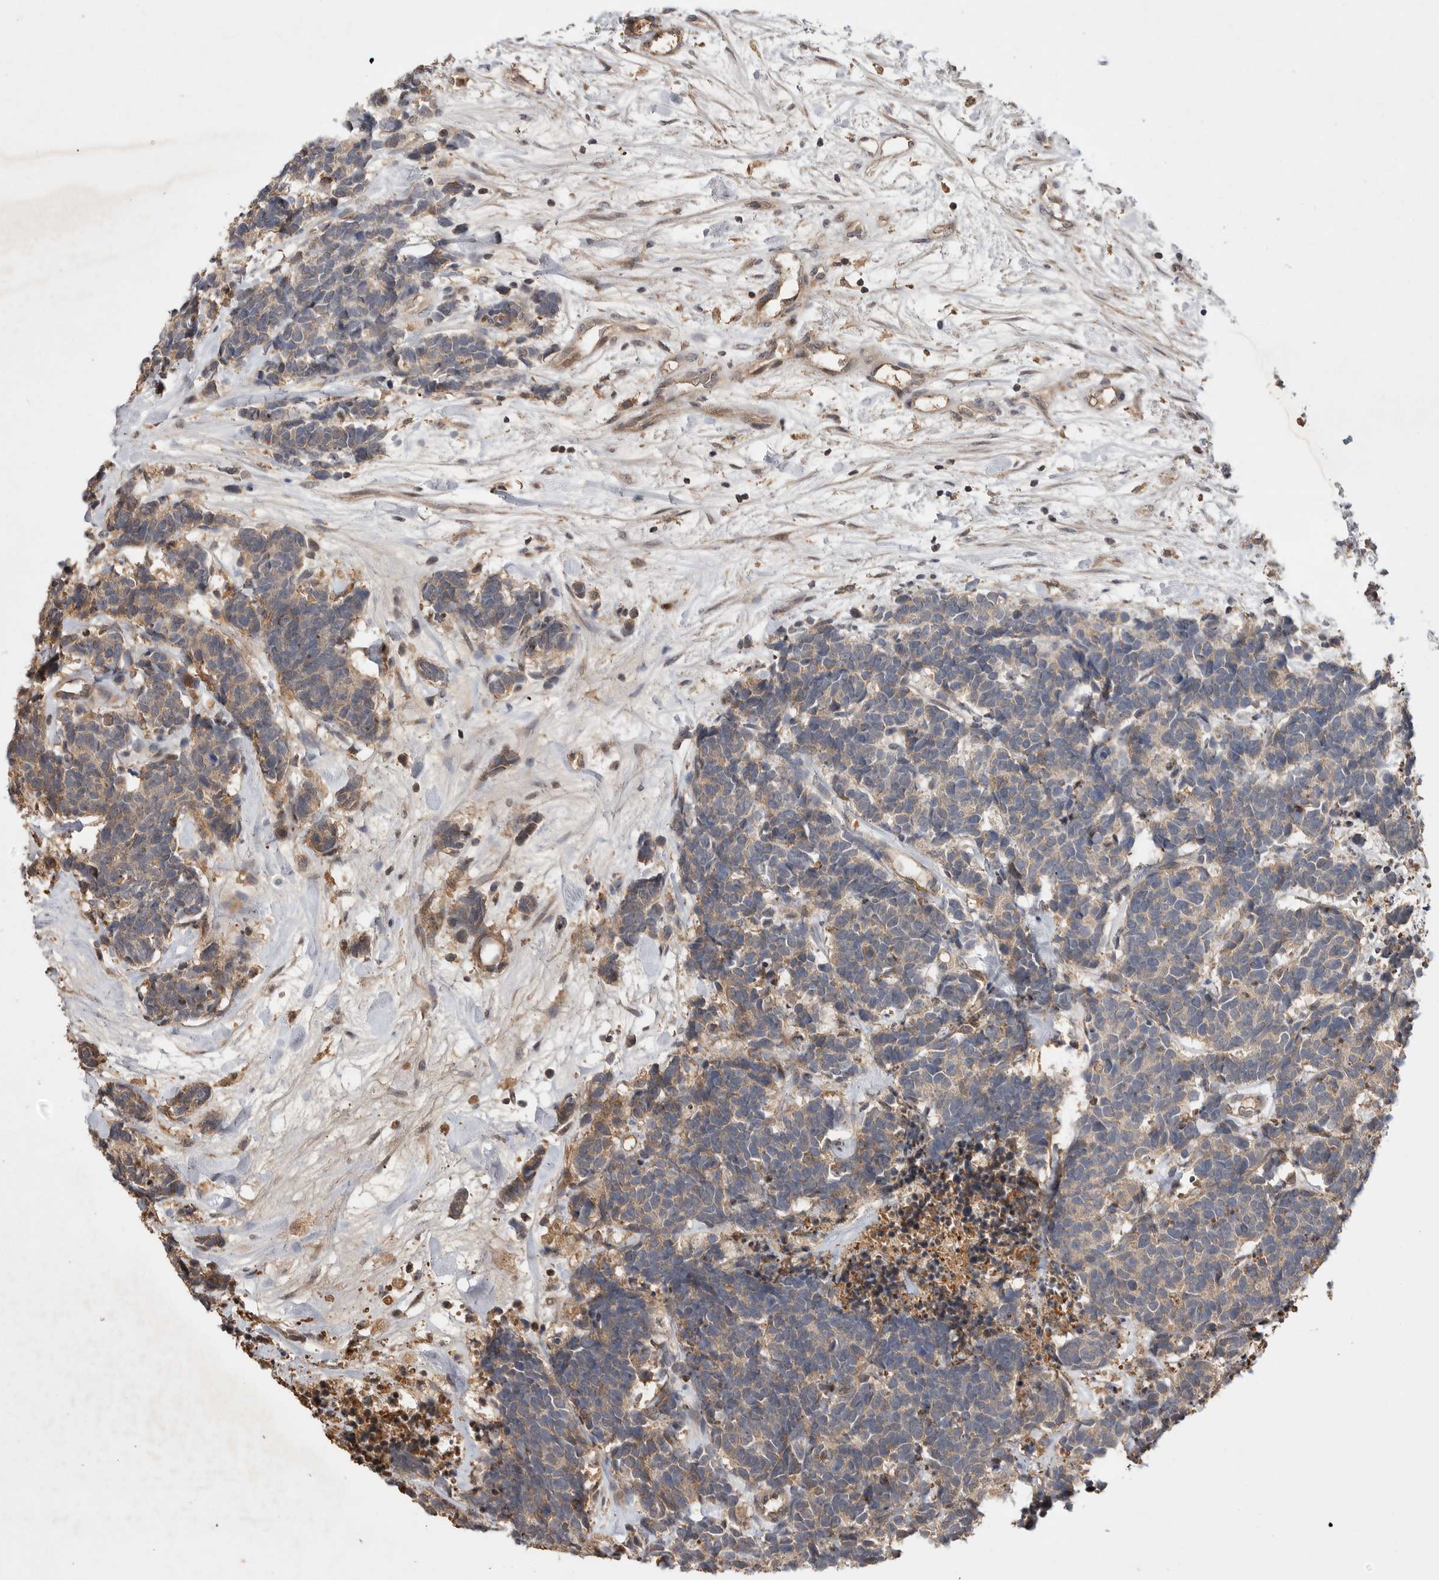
{"staining": {"intensity": "weak", "quantity": ">75%", "location": "cytoplasmic/membranous"}, "tissue": "carcinoid", "cell_type": "Tumor cells", "image_type": "cancer", "snomed": [{"axis": "morphology", "description": "Carcinoma, NOS"}, {"axis": "morphology", "description": "Carcinoid, malignant, NOS"}, {"axis": "topography", "description": "Urinary bladder"}], "caption": "Immunohistochemistry (IHC) micrograph of carcinoid stained for a protein (brown), which exhibits low levels of weak cytoplasmic/membranous positivity in about >75% of tumor cells.", "gene": "VN1R4", "patient": {"sex": "male", "age": 57}}